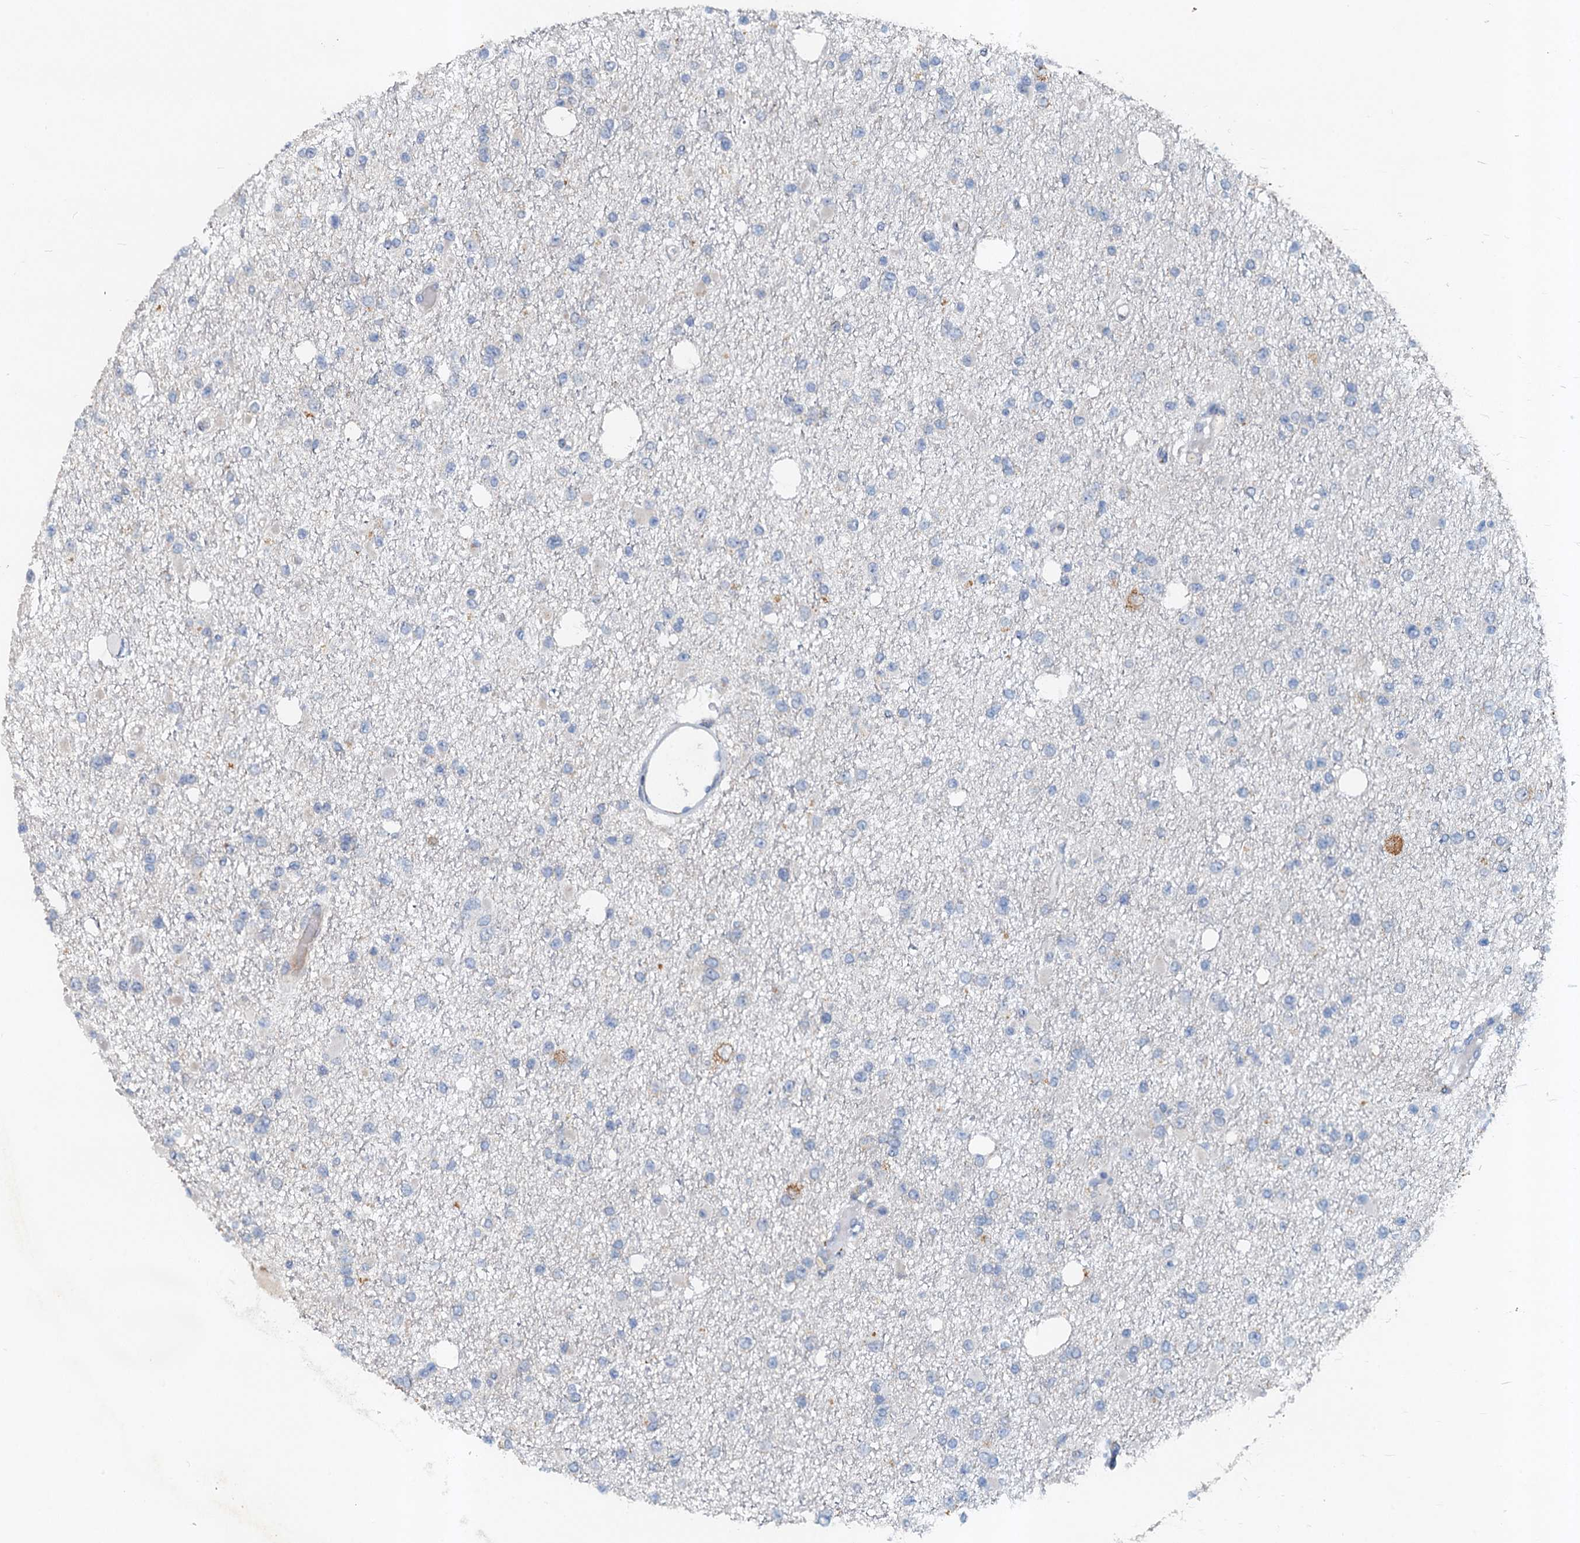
{"staining": {"intensity": "negative", "quantity": "none", "location": "none"}, "tissue": "glioma", "cell_type": "Tumor cells", "image_type": "cancer", "snomed": [{"axis": "morphology", "description": "Glioma, malignant, Low grade"}, {"axis": "topography", "description": "Brain"}], "caption": "Protein analysis of malignant low-grade glioma exhibits no significant positivity in tumor cells.", "gene": "NBEA", "patient": {"sex": "female", "age": 22}}